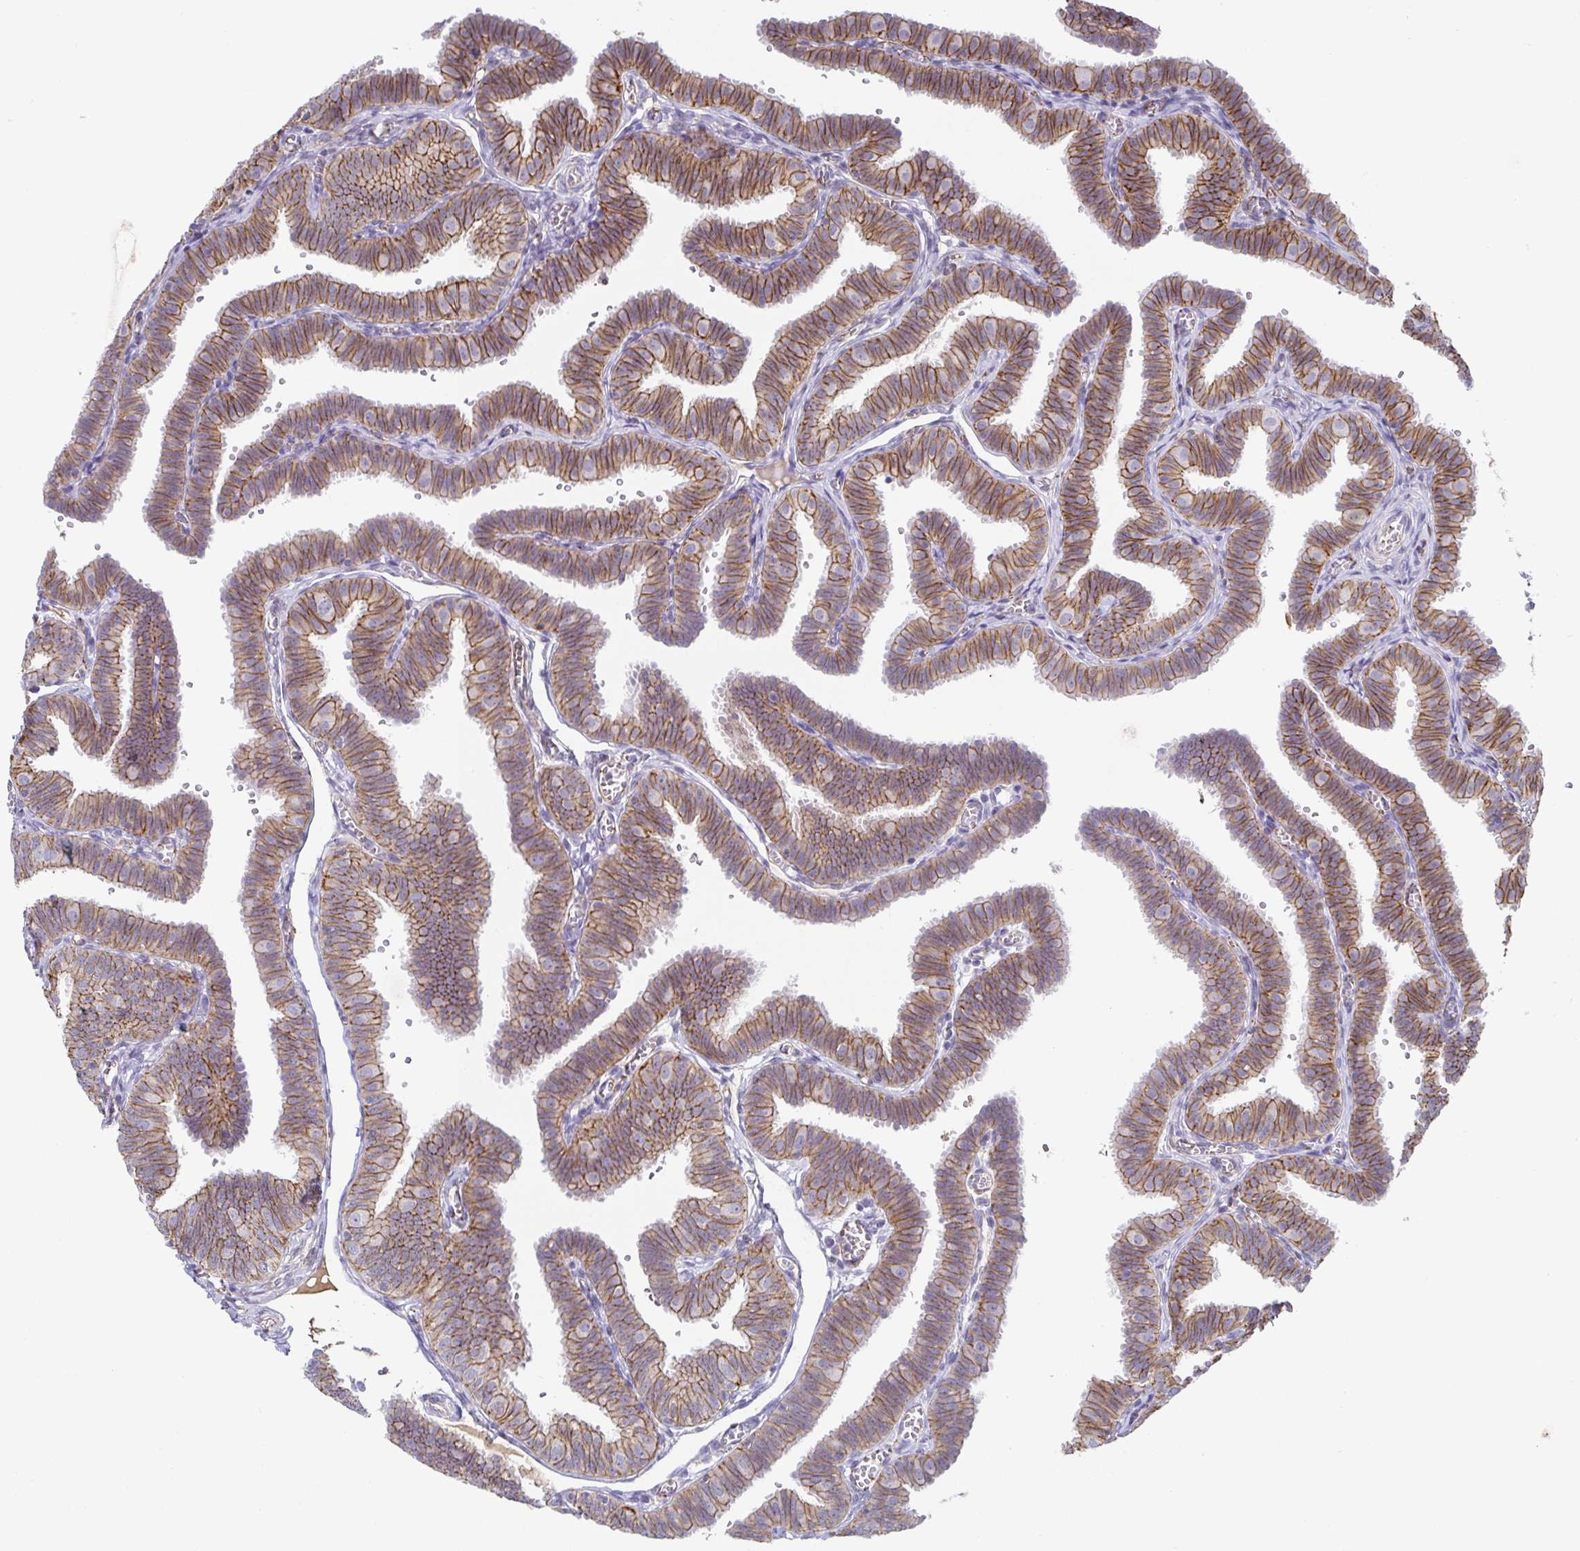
{"staining": {"intensity": "moderate", "quantity": ">75%", "location": "cytoplasmic/membranous"}, "tissue": "fallopian tube", "cell_type": "Glandular cells", "image_type": "normal", "snomed": [{"axis": "morphology", "description": "Normal tissue, NOS"}, {"axis": "topography", "description": "Fallopian tube"}], "caption": "IHC (DAB) staining of benign human fallopian tube displays moderate cytoplasmic/membranous protein positivity in approximately >75% of glandular cells.", "gene": "PIWIL3", "patient": {"sex": "female", "age": 25}}